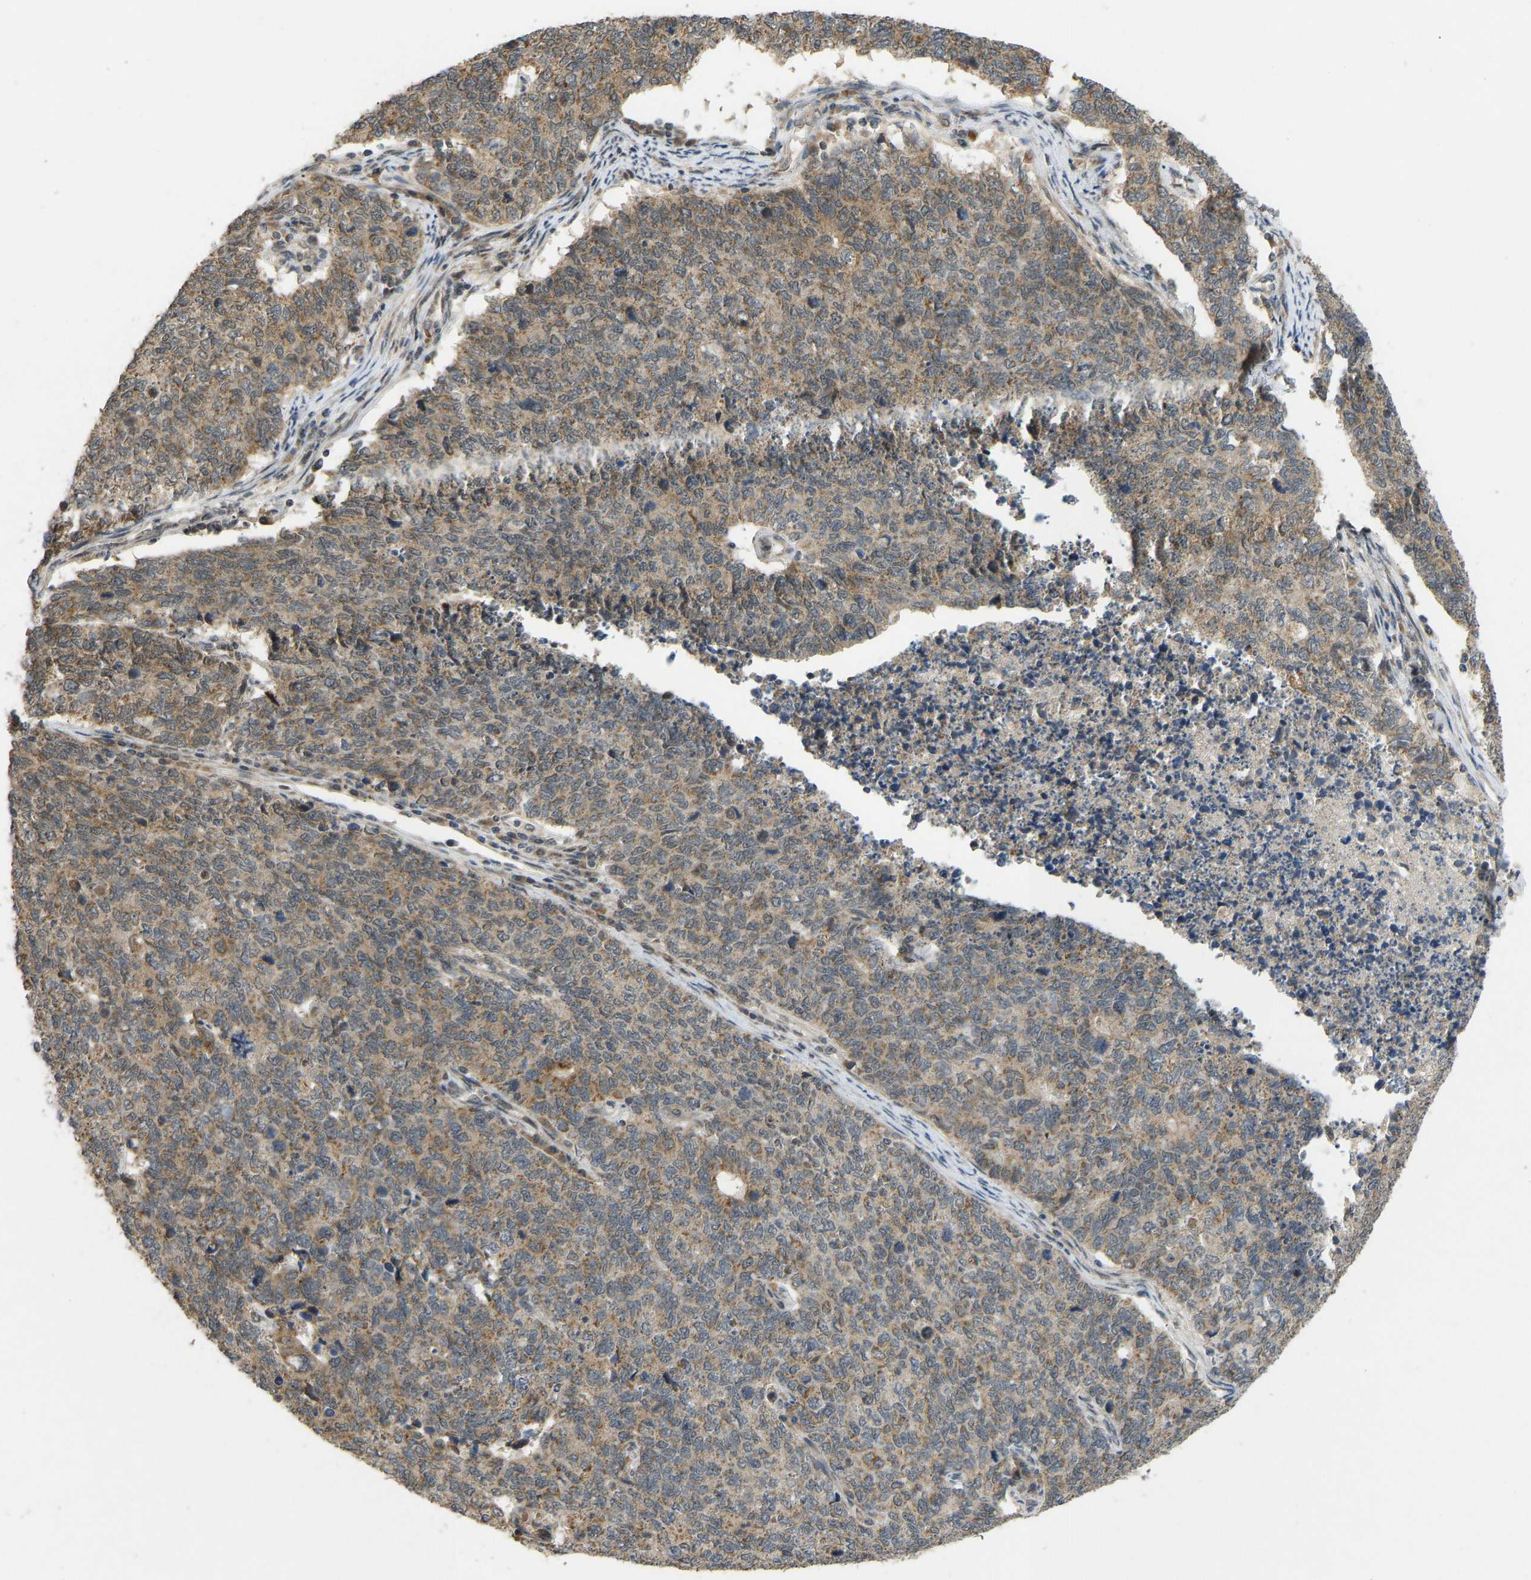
{"staining": {"intensity": "moderate", "quantity": ">75%", "location": "cytoplasmic/membranous"}, "tissue": "cervical cancer", "cell_type": "Tumor cells", "image_type": "cancer", "snomed": [{"axis": "morphology", "description": "Squamous cell carcinoma, NOS"}, {"axis": "topography", "description": "Cervix"}], "caption": "Squamous cell carcinoma (cervical) tissue exhibits moderate cytoplasmic/membranous staining in about >75% of tumor cells", "gene": "ACADS", "patient": {"sex": "female", "age": 63}}